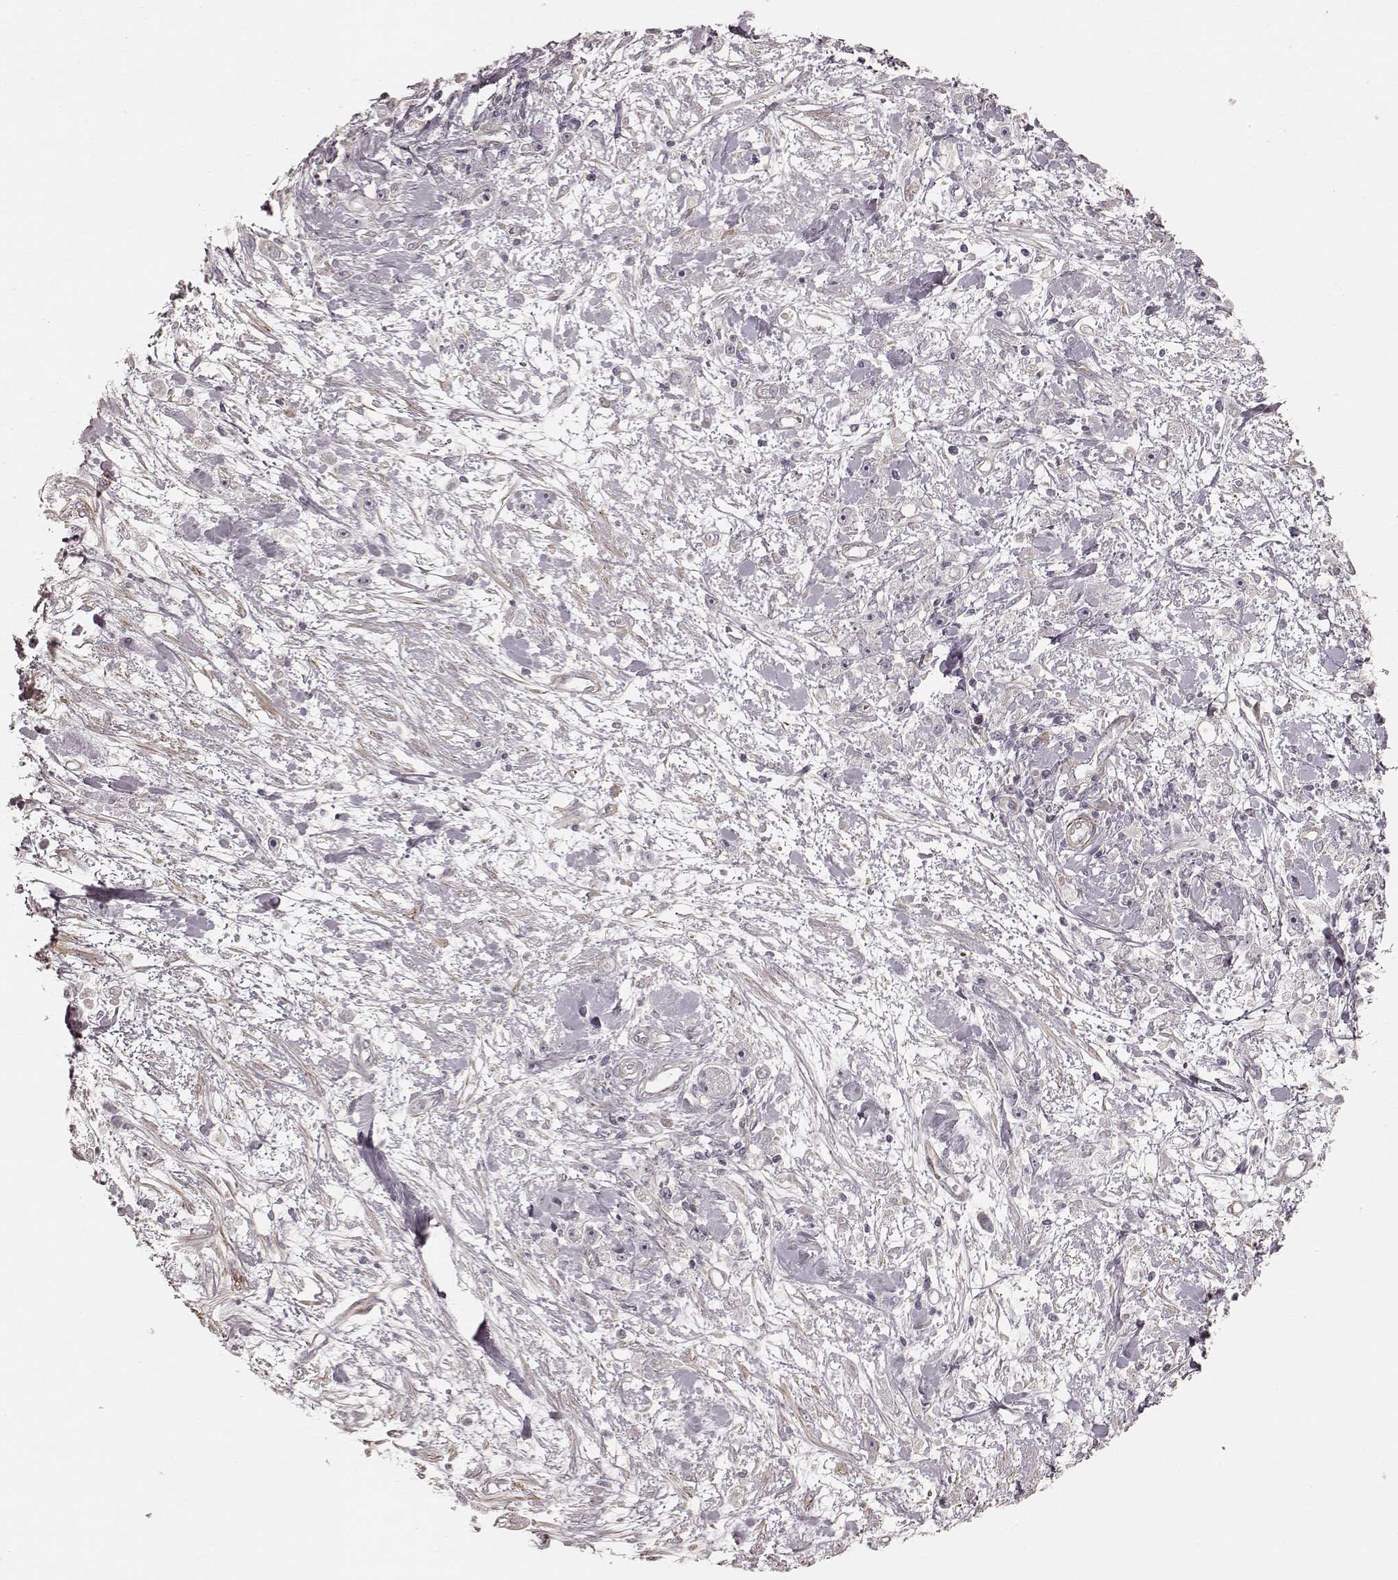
{"staining": {"intensity": "negative", "quantity": "none", "location": "none"}, "tissue": "stomach cancer", "cell_type": "Tumor cells", "image_type": "cancer", "snomed": [{"axis": "morphology", "description": "Adenocarcinoma, NOS"}, {"axis": "topography", "description": "Stomach"}], "caption": "Protein analysis of stomach adenocarcinoma reveals no significant positivity in tumor cells.", "gene": "KCNJ9", "patient": {"sex": "female", "age": 59}}